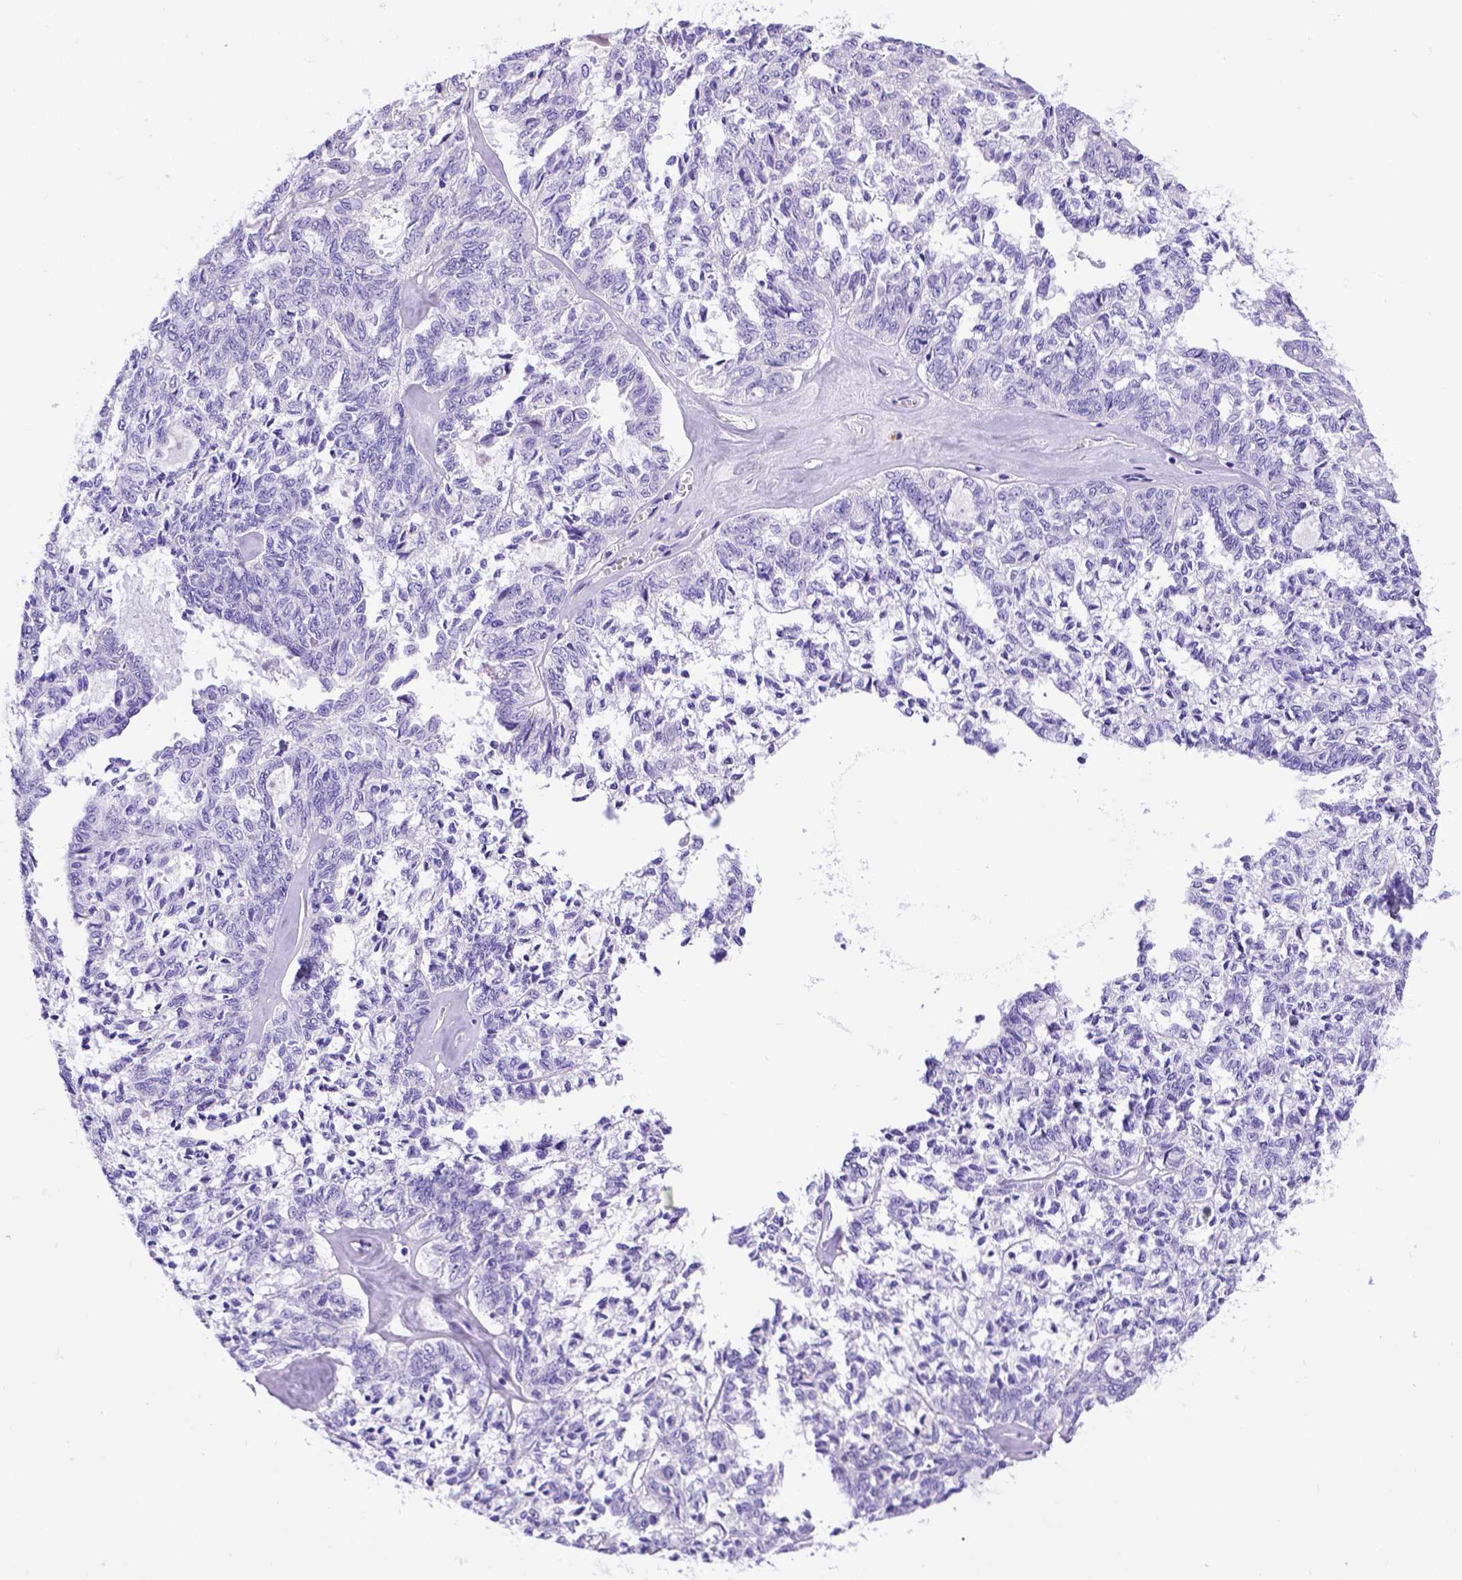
{"staining": {"intensity": "negative", "quantity": "none", "location": "none"}, "tissue": "ovarian cancer", "cell_type": "Tumor cells", "image_type": "cancer", "snomed": [{"axis": "morphology", "description": "Cystadenocarcinoma, serous, NOS"}, {"axis": "topography", "description": "Ovary"}], "caption": "IHC micrograph of human ovarian cancer (serous cystadenocarcinoma) stained for a protein (brown), which exhibits no expression in tumor cells.", "gene": "LRRC18", "patient": {"sex": "female", "age": 71}}